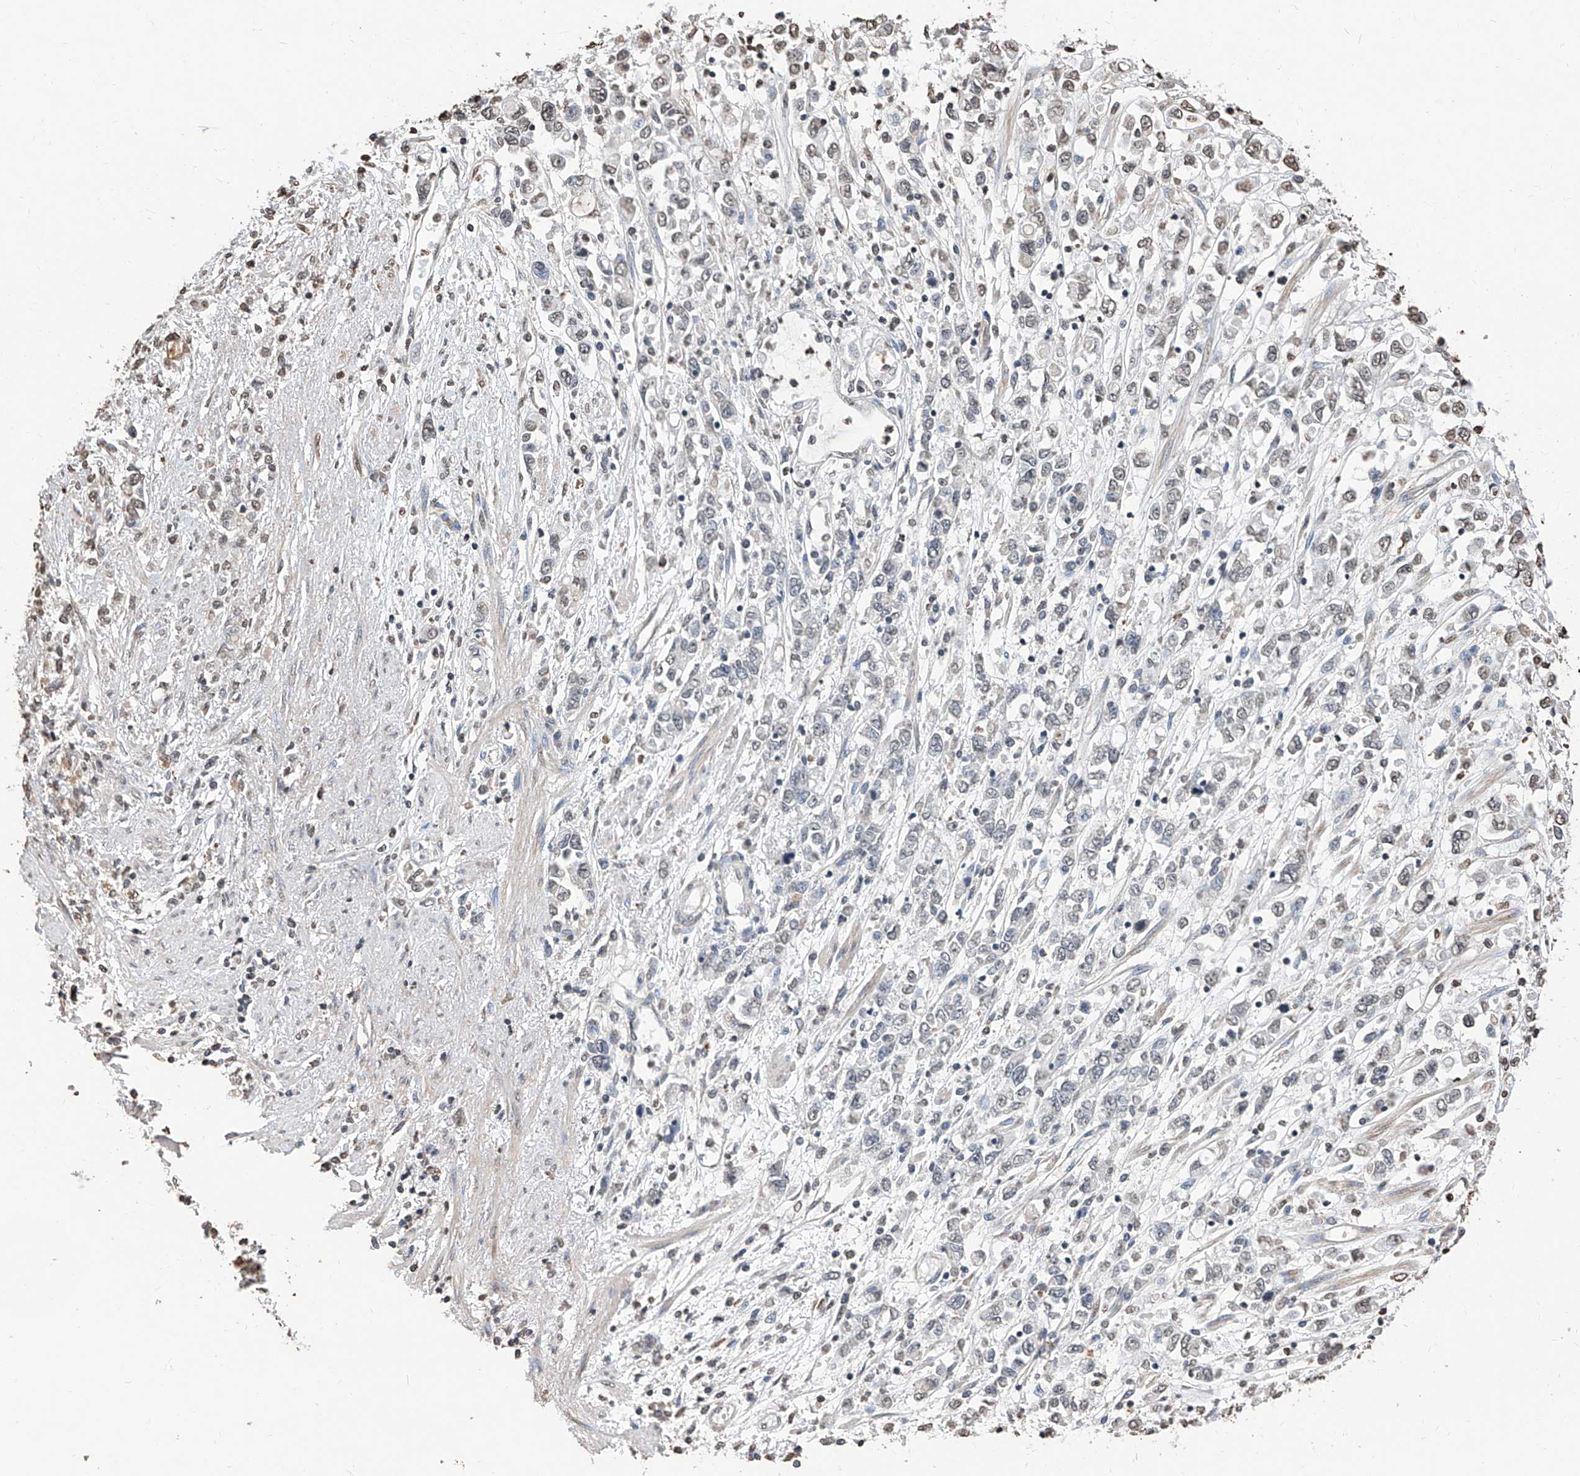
{"staining": {"intensity": "weak", "quantity": "<25%", "location": "nuclear"}, "tissue": "stomach cancer", "cell_type": "Tumor cells", "image_type": "cancer", "snomed": [{"axis": "morphology", "description": "Adenocarcinoma, NOS"}, {"axis": "topography", "description": "Stomach"}], "caption": "Adenocarcinoma (stomach) stained for a protein using immunohistochemistry shows no expression tumor cells.", "gene": "RP9", "patient": {"sex": "female", "age": 76}}